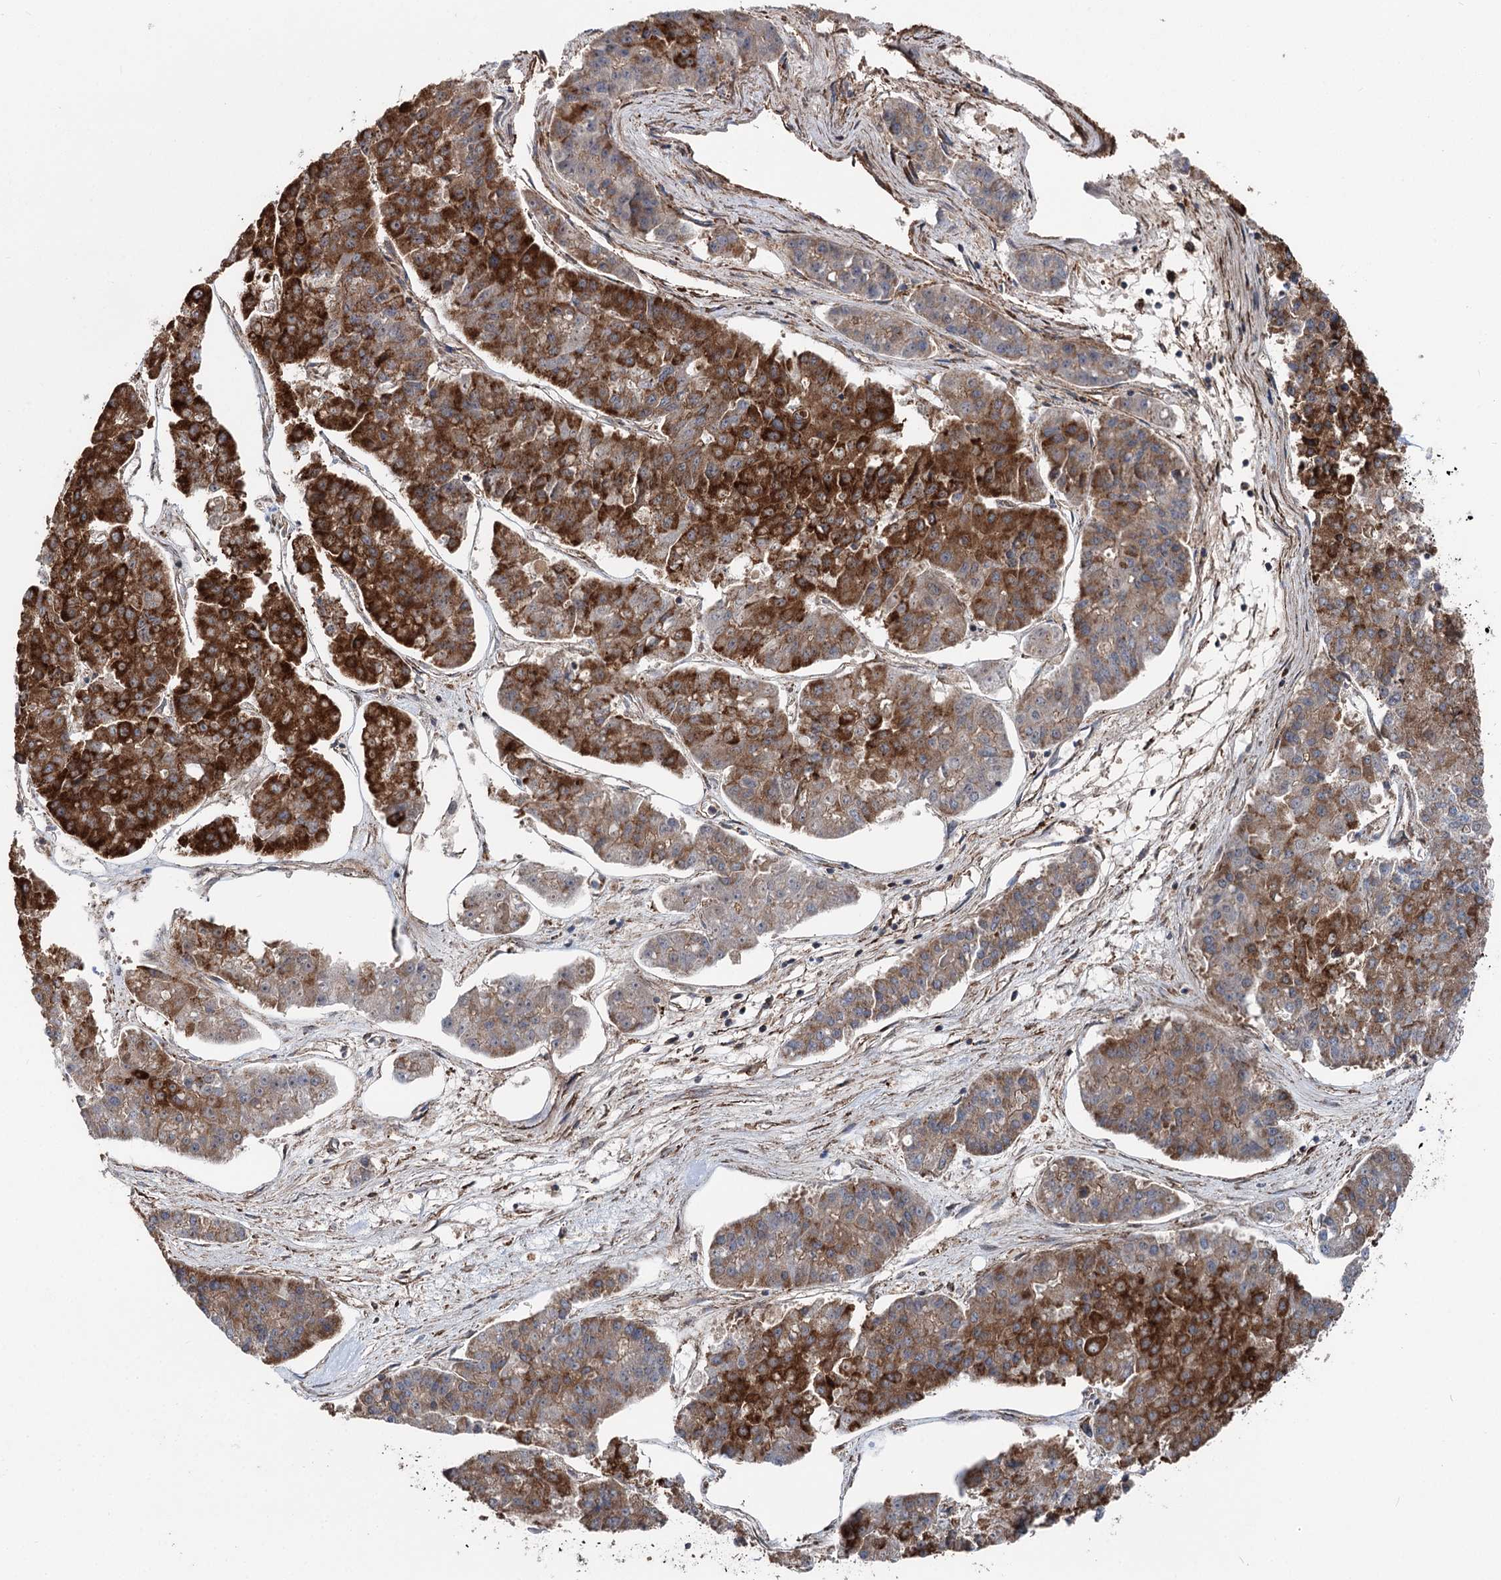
{"staining": {"intensity": "strong", "quantity": ">75%", "location": "cytoplasmic/membranous"}, "tissue": "pancreatic cancer", "cell_type": "Tumor cells", "image_type": "cancer", "snomed": [{"axis": "morphology", "description": "Adenocarcinoma, NOS"}, {"axis": "topography", "description": "Pancreas"}], "caption": "This is a histology image of immunohistochemistry staining of pancreatic cancer (adenocarcinoma), which shows strong staining in the cytoplasmic/membranous of tumor cells.", "gene": "ITFG2", "patient": {"sex": "male", "age": 50}}